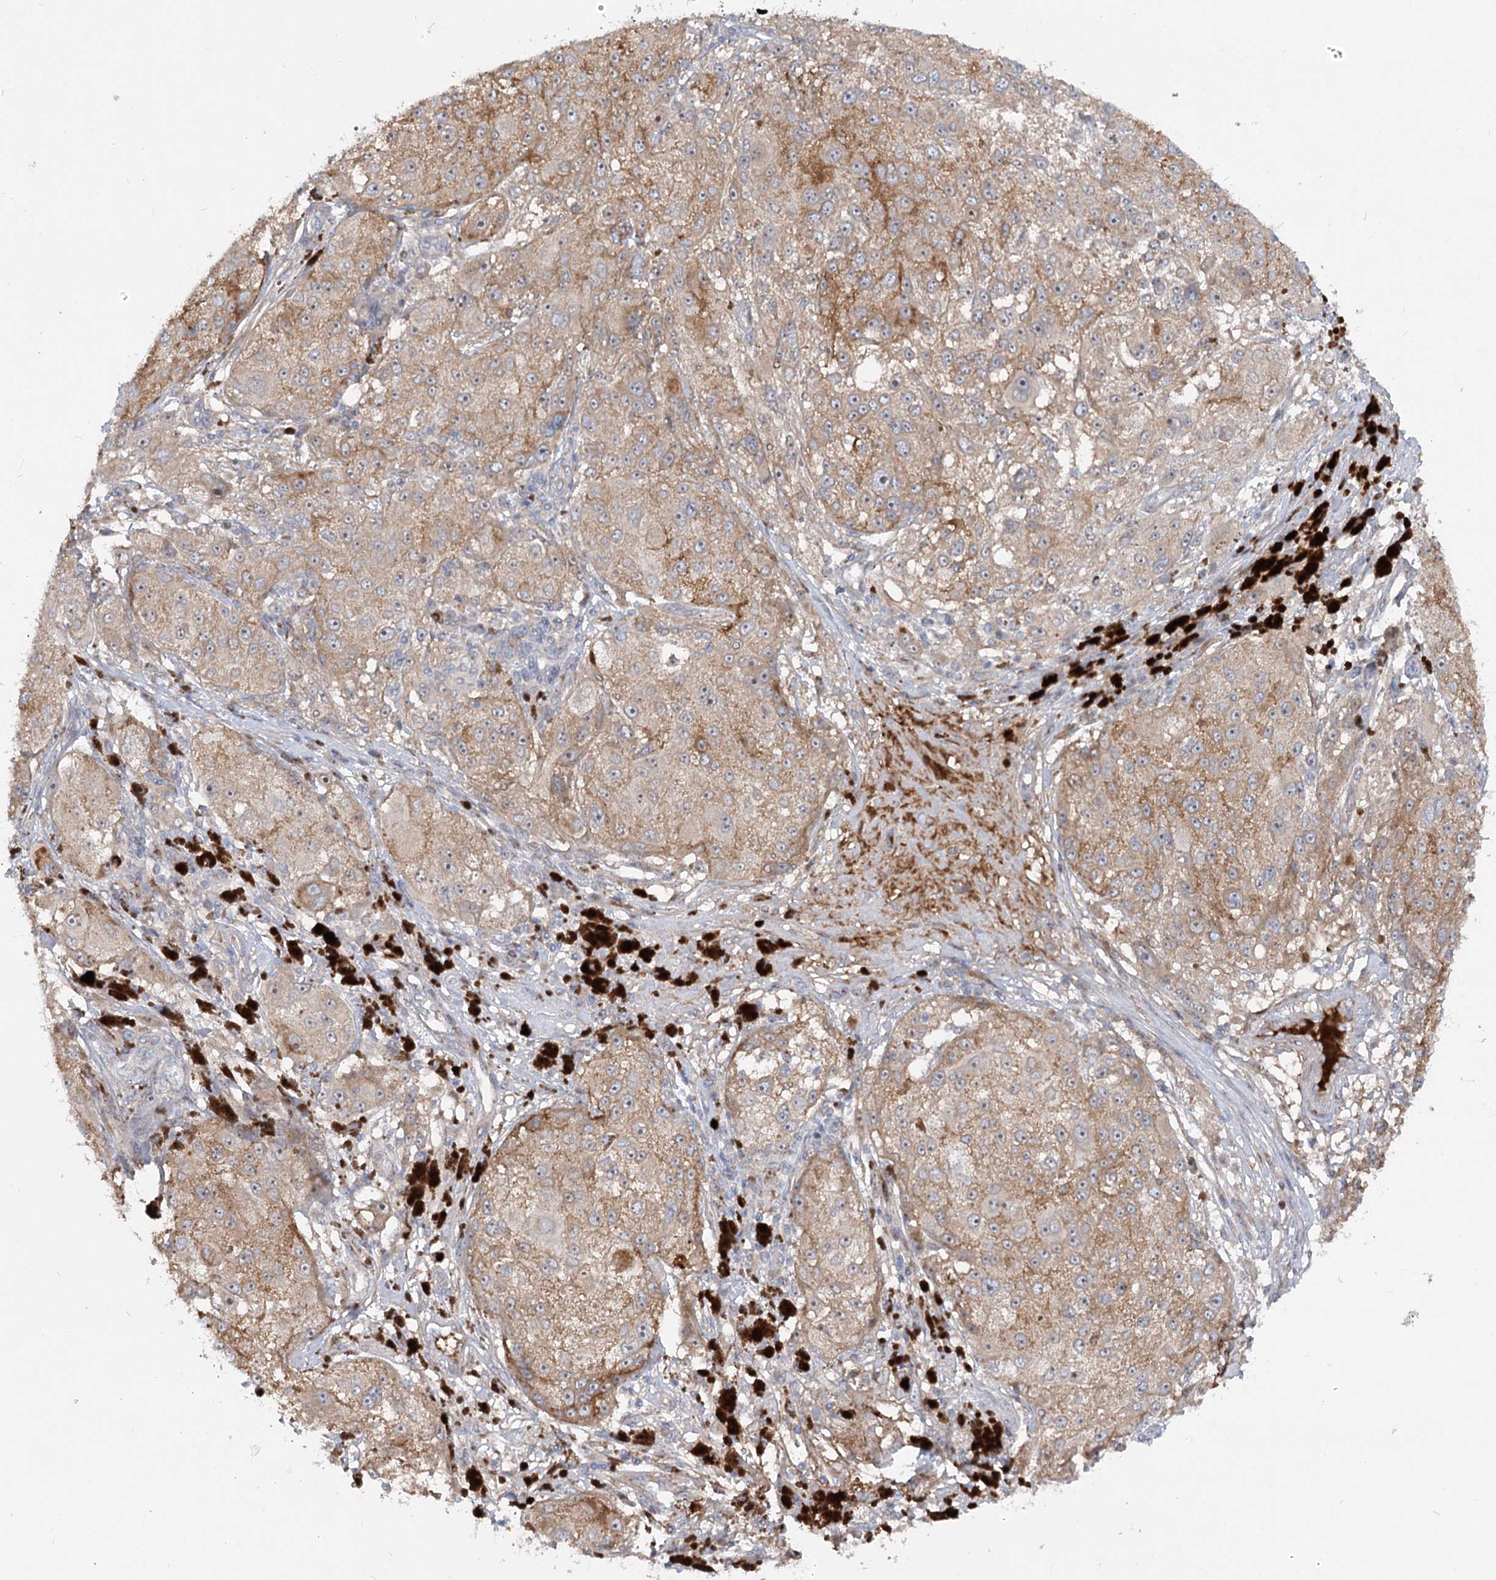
{"staining": {"intensity": "moderate", "quantity": ">75%", "location": "cytoplasmic/membranous"}, "tissue": "melanoma", "cell_type": "Tumor cells", "image_type": "cancer", "snomed": [{"axis": "morphology", "description": "Necrosis, NOS"}, {"axis": "morphology", "description": "Malignant melanoma, NOS"}, {"axis": "topography", "description": "Skin"}], "caption": "Melanoma stained for a protein demonstrates moderate cytoplasmic/membranous positivity in tumor cells.", "gene": "FGF19", "patient": {"sex": "female", "age": 87}}